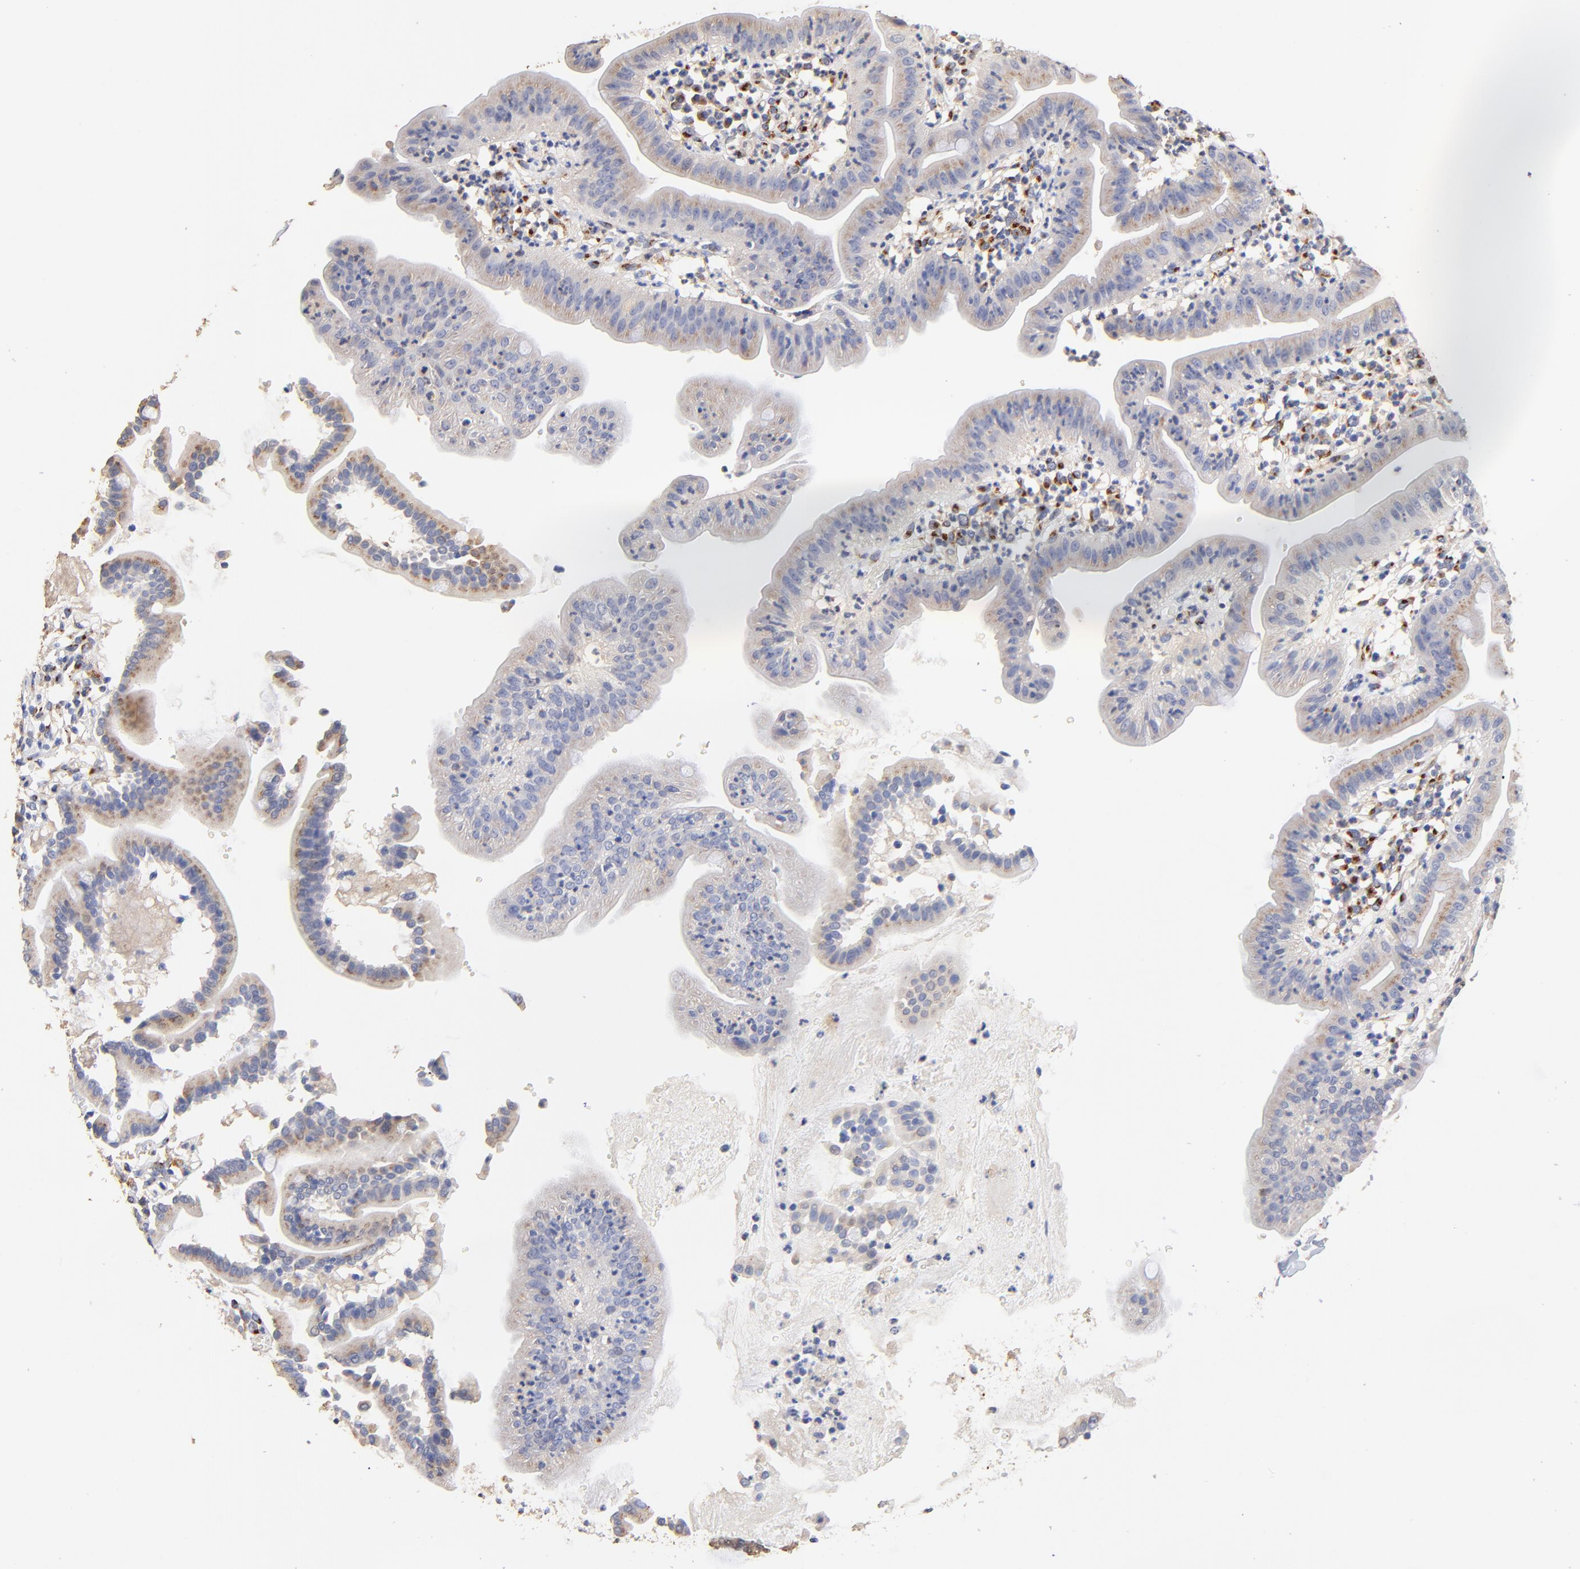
{"staining": {"intensity": "weak", "quantity": "25%-75%", "location": "cytoplasmic/membranous"}, "tissue": "duodenum", "cell_type": "Glandular cells", "image_type": "normal", "snomed": [{"axis": "morphology", "description": "Normal tissue, NOS"}, {"axis": "topography", "description": "Duodenum"}], "caption": "A brown stain shows weak cytoplasmic/membranous staining of a protein in glandular cells of benign human duodenum. (Brightfield microscopy of DAB IHC at high magnification).", "gene": "FMNL3", "patient": {"sex": "male", "age": 50}}